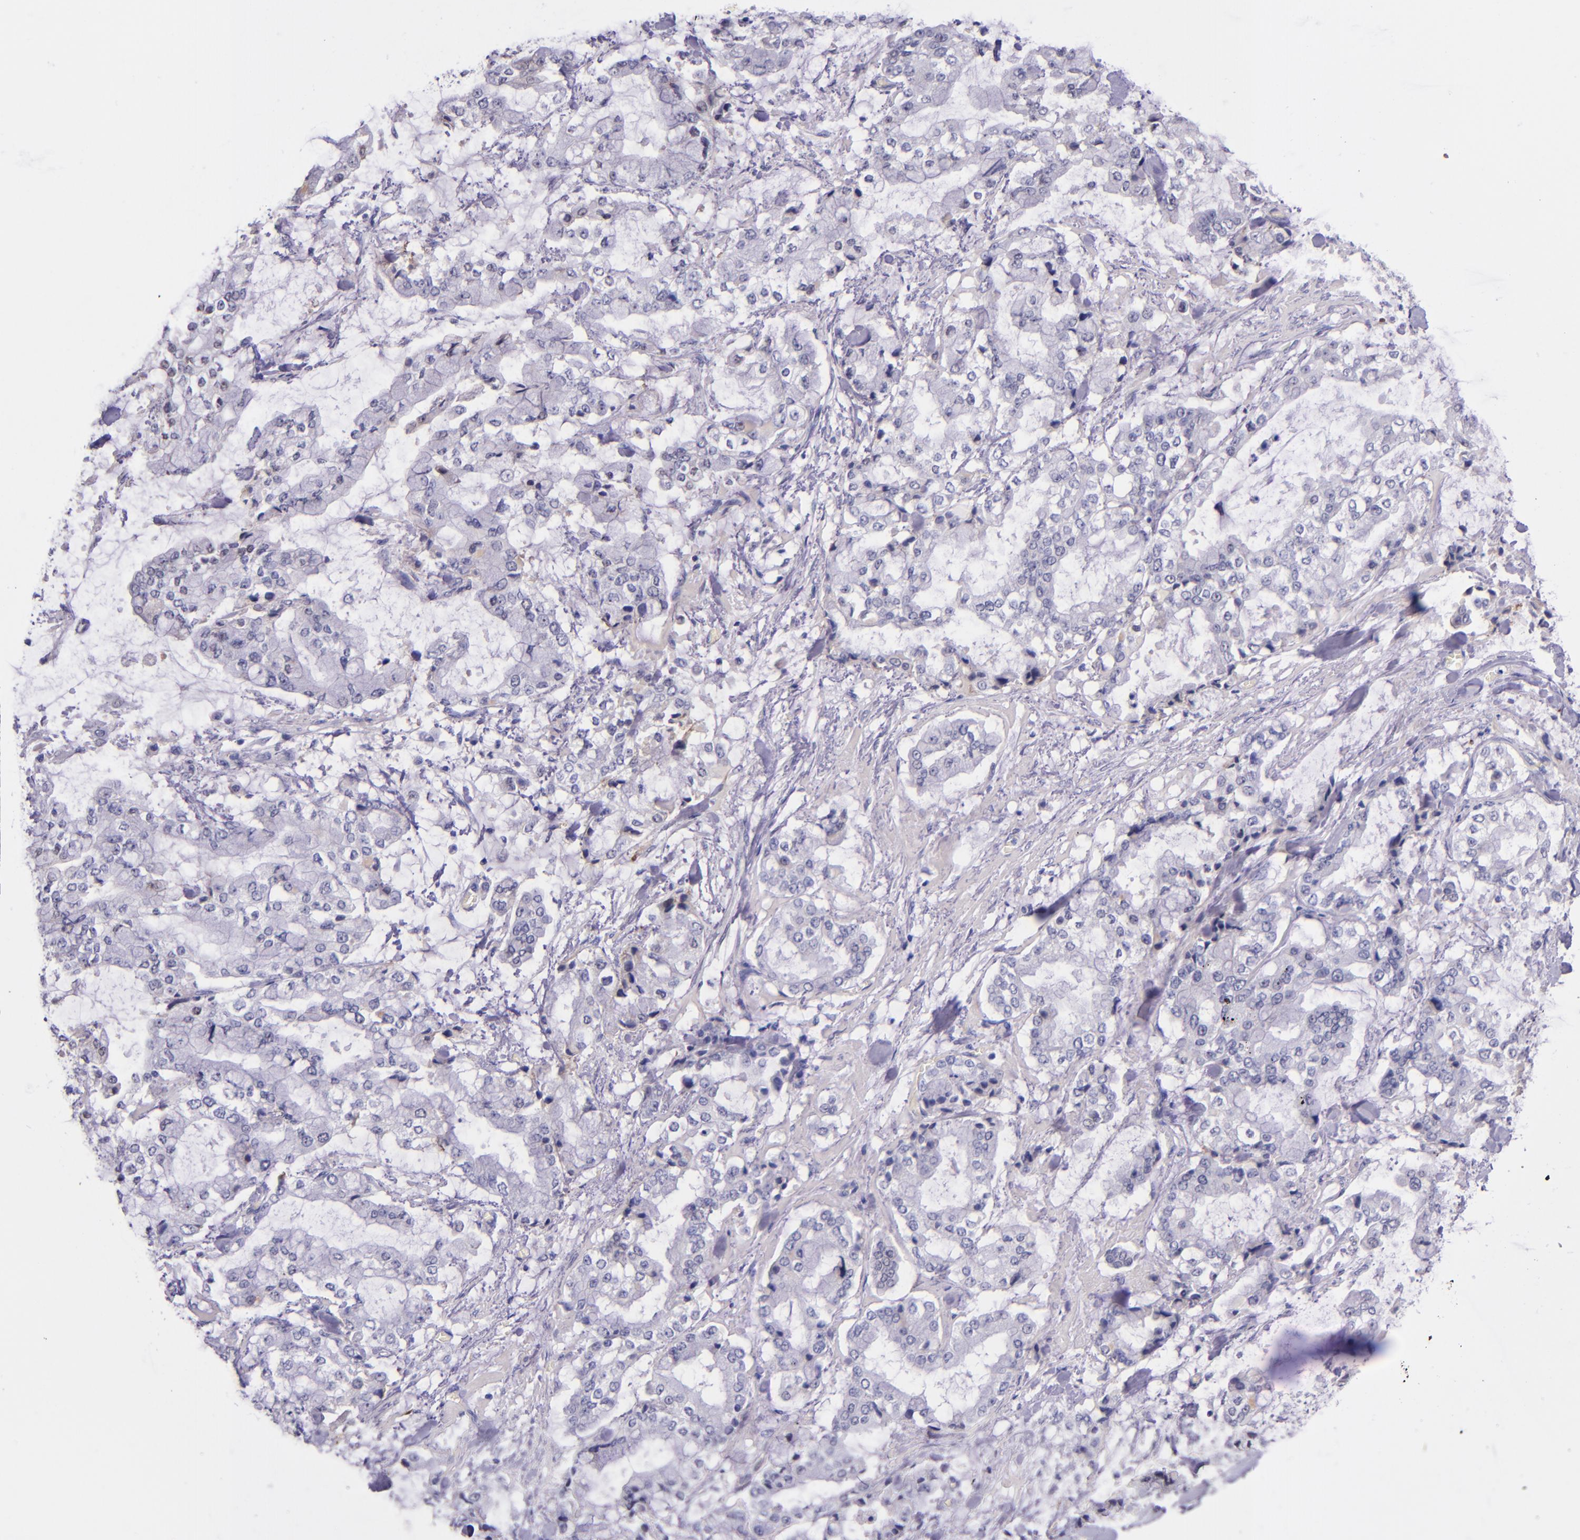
{"staining": {"intensity": "negative", "quantity": "none", "location": "none"}, "tissue": "stomach cancer", "cell_type": "Tumor cells", "image_type": "cancer", "snomed": [{"axis": "morphology", "description": "Normal tissue, NOS"}, {"axis": "morphology", "description": "Adenocarcinoma, NOS"}, {"axis": "topography", "description": "Stomach, upper"}, {"axis": "topography", "description": "Stomach"}], "caption": "Photomicrograph shows no significant protein staining in tumor cells of stomach adenocarcinoma.", "gene": "KNG1", "patient": {"sex": "male", "age": 76}}